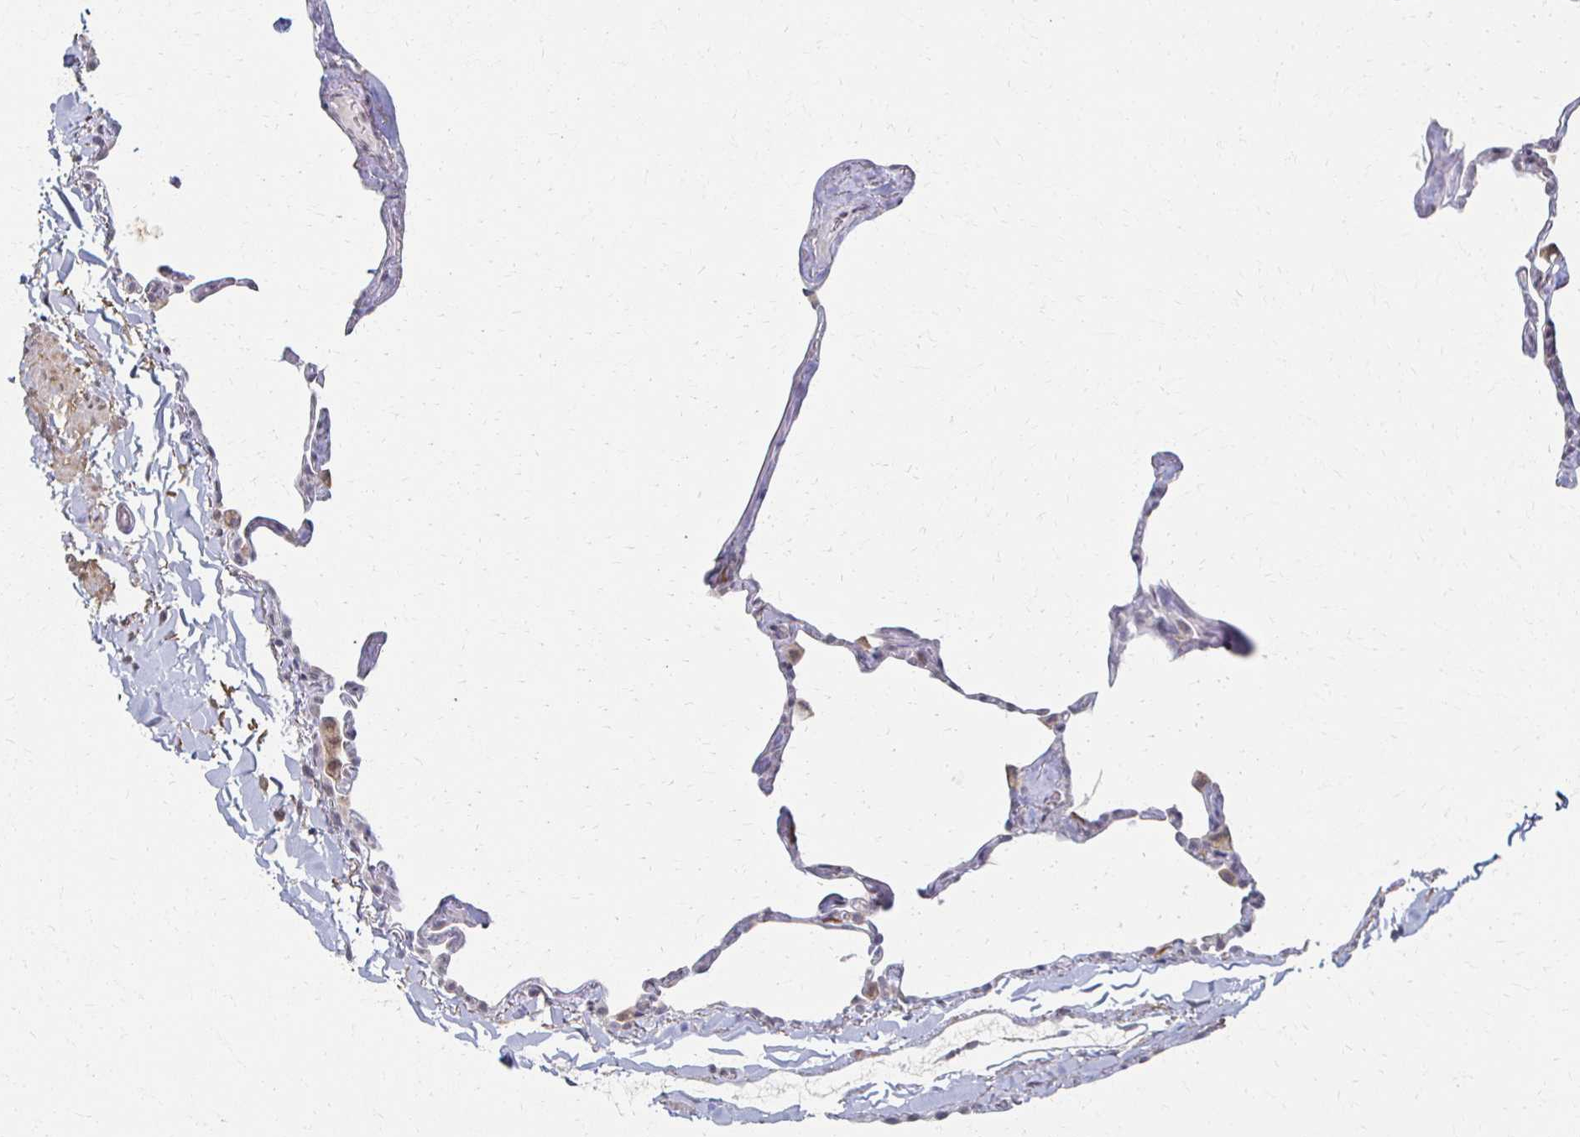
{"staining": {"intensity": "negative", "quantity": "none", "location": "none"}, "tissue": "lung", "cell_type": "Alveolar cells", "image_type": "normal", "snomed": [{"axis": "morphology", "description": "Normal tissue, NOS"}, {"axis": "topography", "description": "Lung"}], "caption": "Protein analysis of benign lung demonstrates no significant positivity in alveolar cells. (Immunohistochemistry, brightfield microscopy, high magnification).", "gene": "DAB1", "patient": {"sex": "male", "age": 65}}